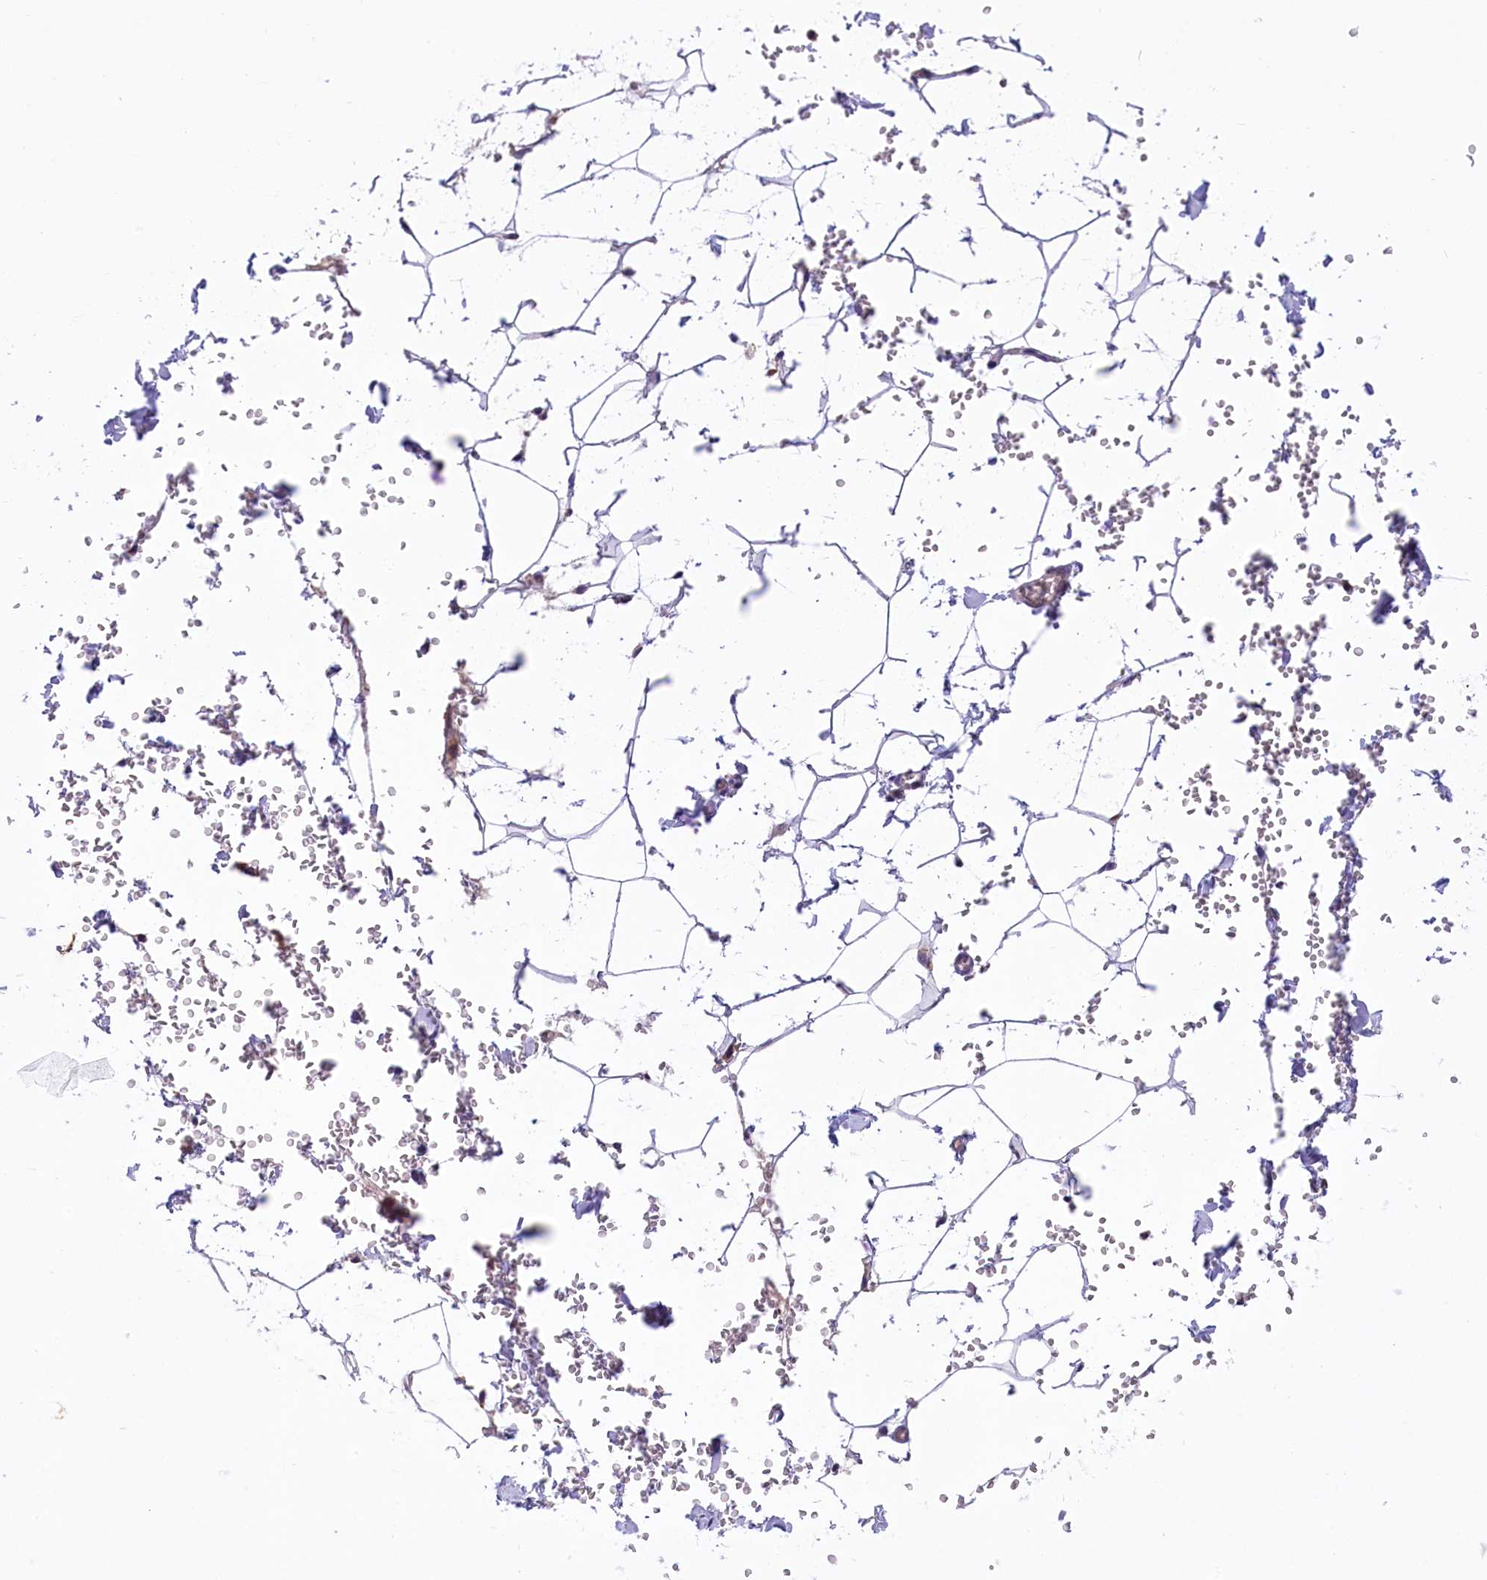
{"staining": {"intensity": "negative", "quantity": "none", "location": "none"}, "tissue": "adipose tissue", "cell_type": "Adipocytes", "image_type": "normal", "snomed": [{"axis": "morphology", "description": "Normal tissue, NOS"}, {"axis": "topography", "description": "Gallbladder"}, {"axis": "topography", "description": "Peripheral nerve tissue"}], "caption": "An IHC photomicrograph of unremarkable adipose tissue is shown. There is no staining in adipocytes of adipose tissue.", "gene": "DNAJB9", "patient": {"sex": "male", "age": 38}}